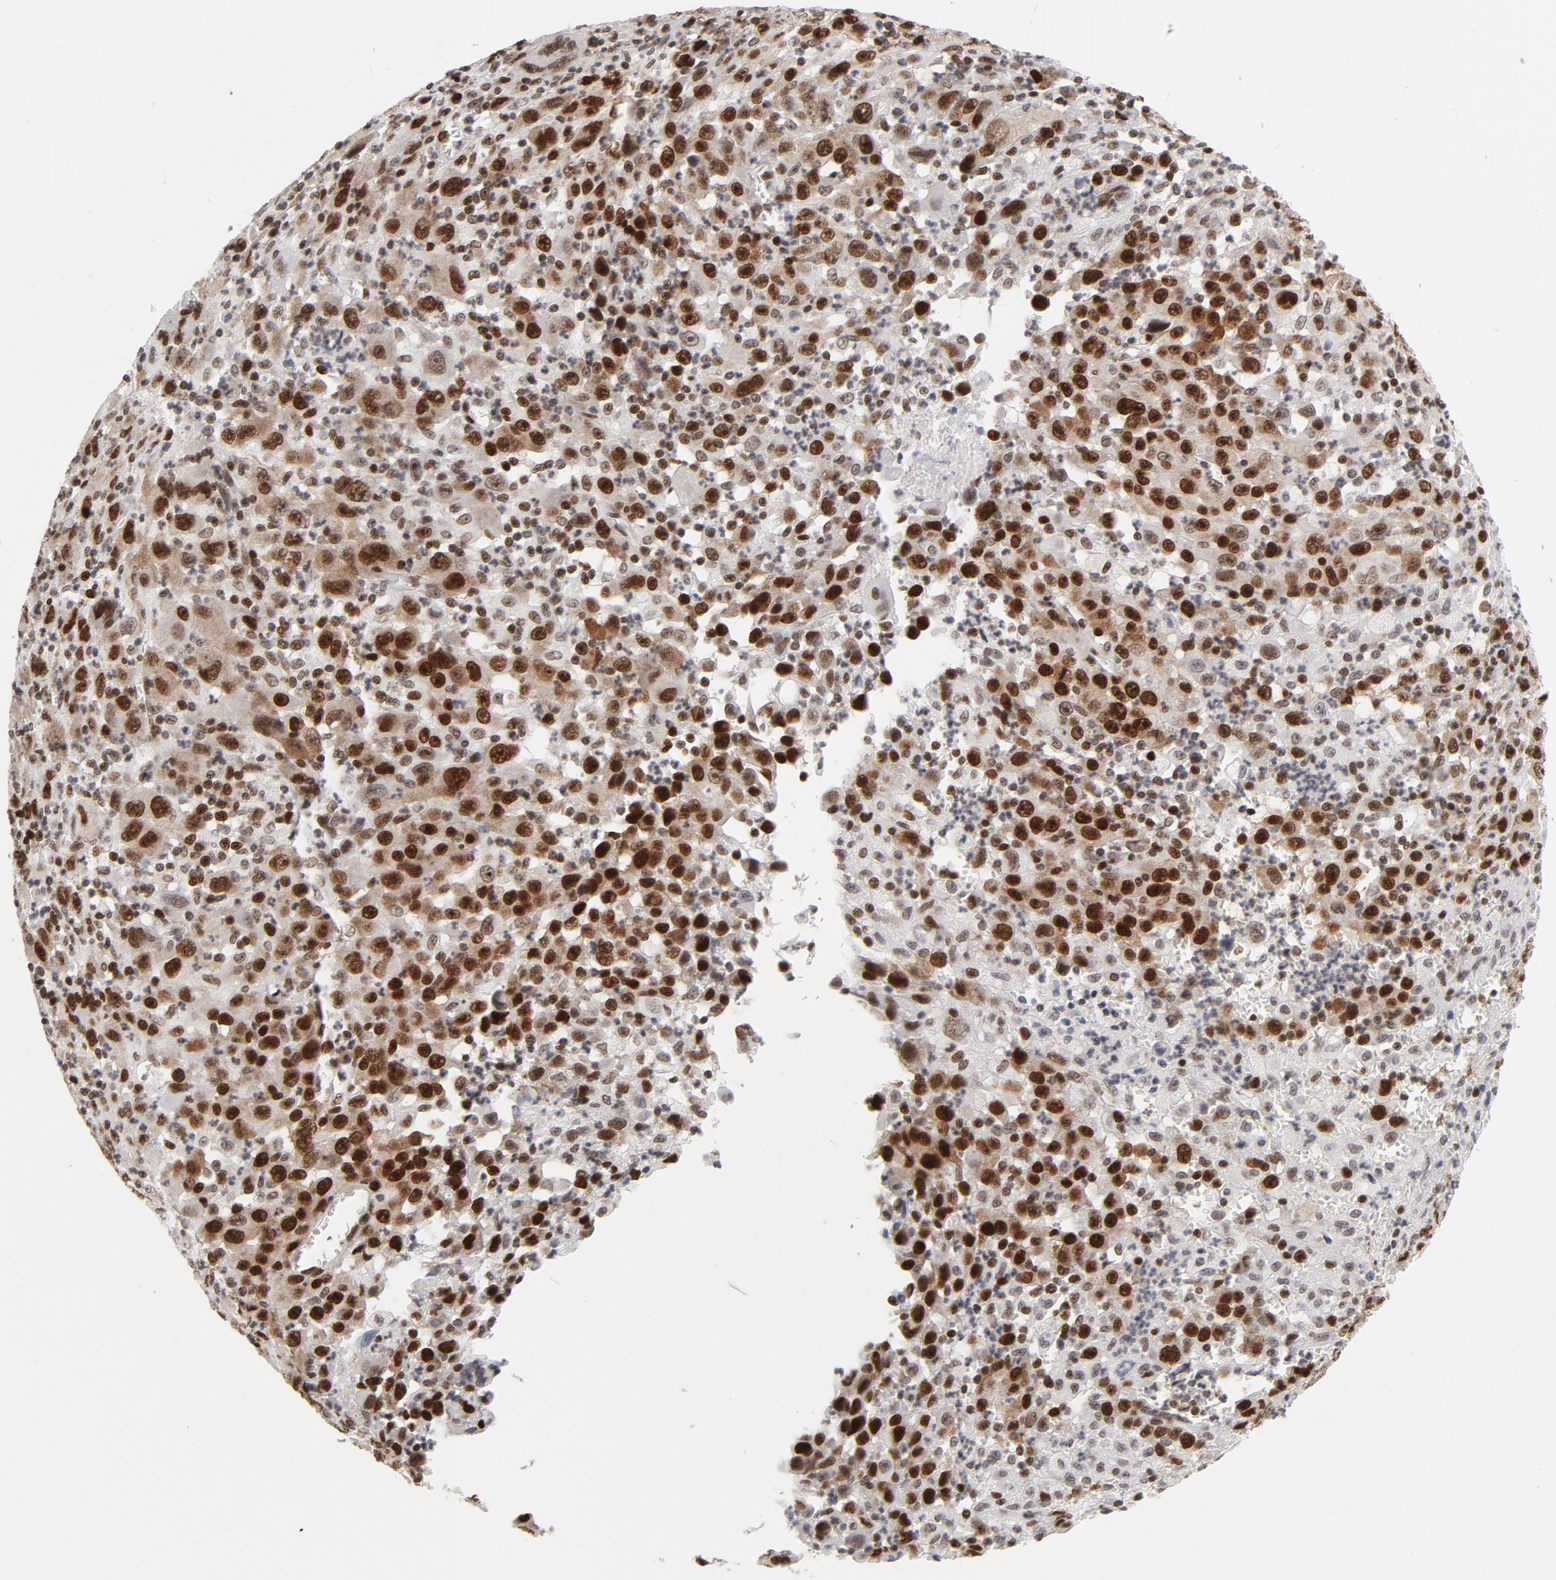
{"staining": {"intensity": "strong", "quantity": "25%-75%", "location": "nuclear"}, "tissue": "melanoma", "cell_type": "Tumor cells", "image_type": "cancer", "snomed": [{"axis": "morphology", "description": "Malignant melanoma, Metastatic site"}, {"axis": "topography", "description": "Skin"}], "caption": "Strong nuclear protein expression is identified in about 25%-75% of tumor cells in malignant melanoma (metastatic site).", "gene": "RFC4", "patient": {"sex": "female", "age": 56}}